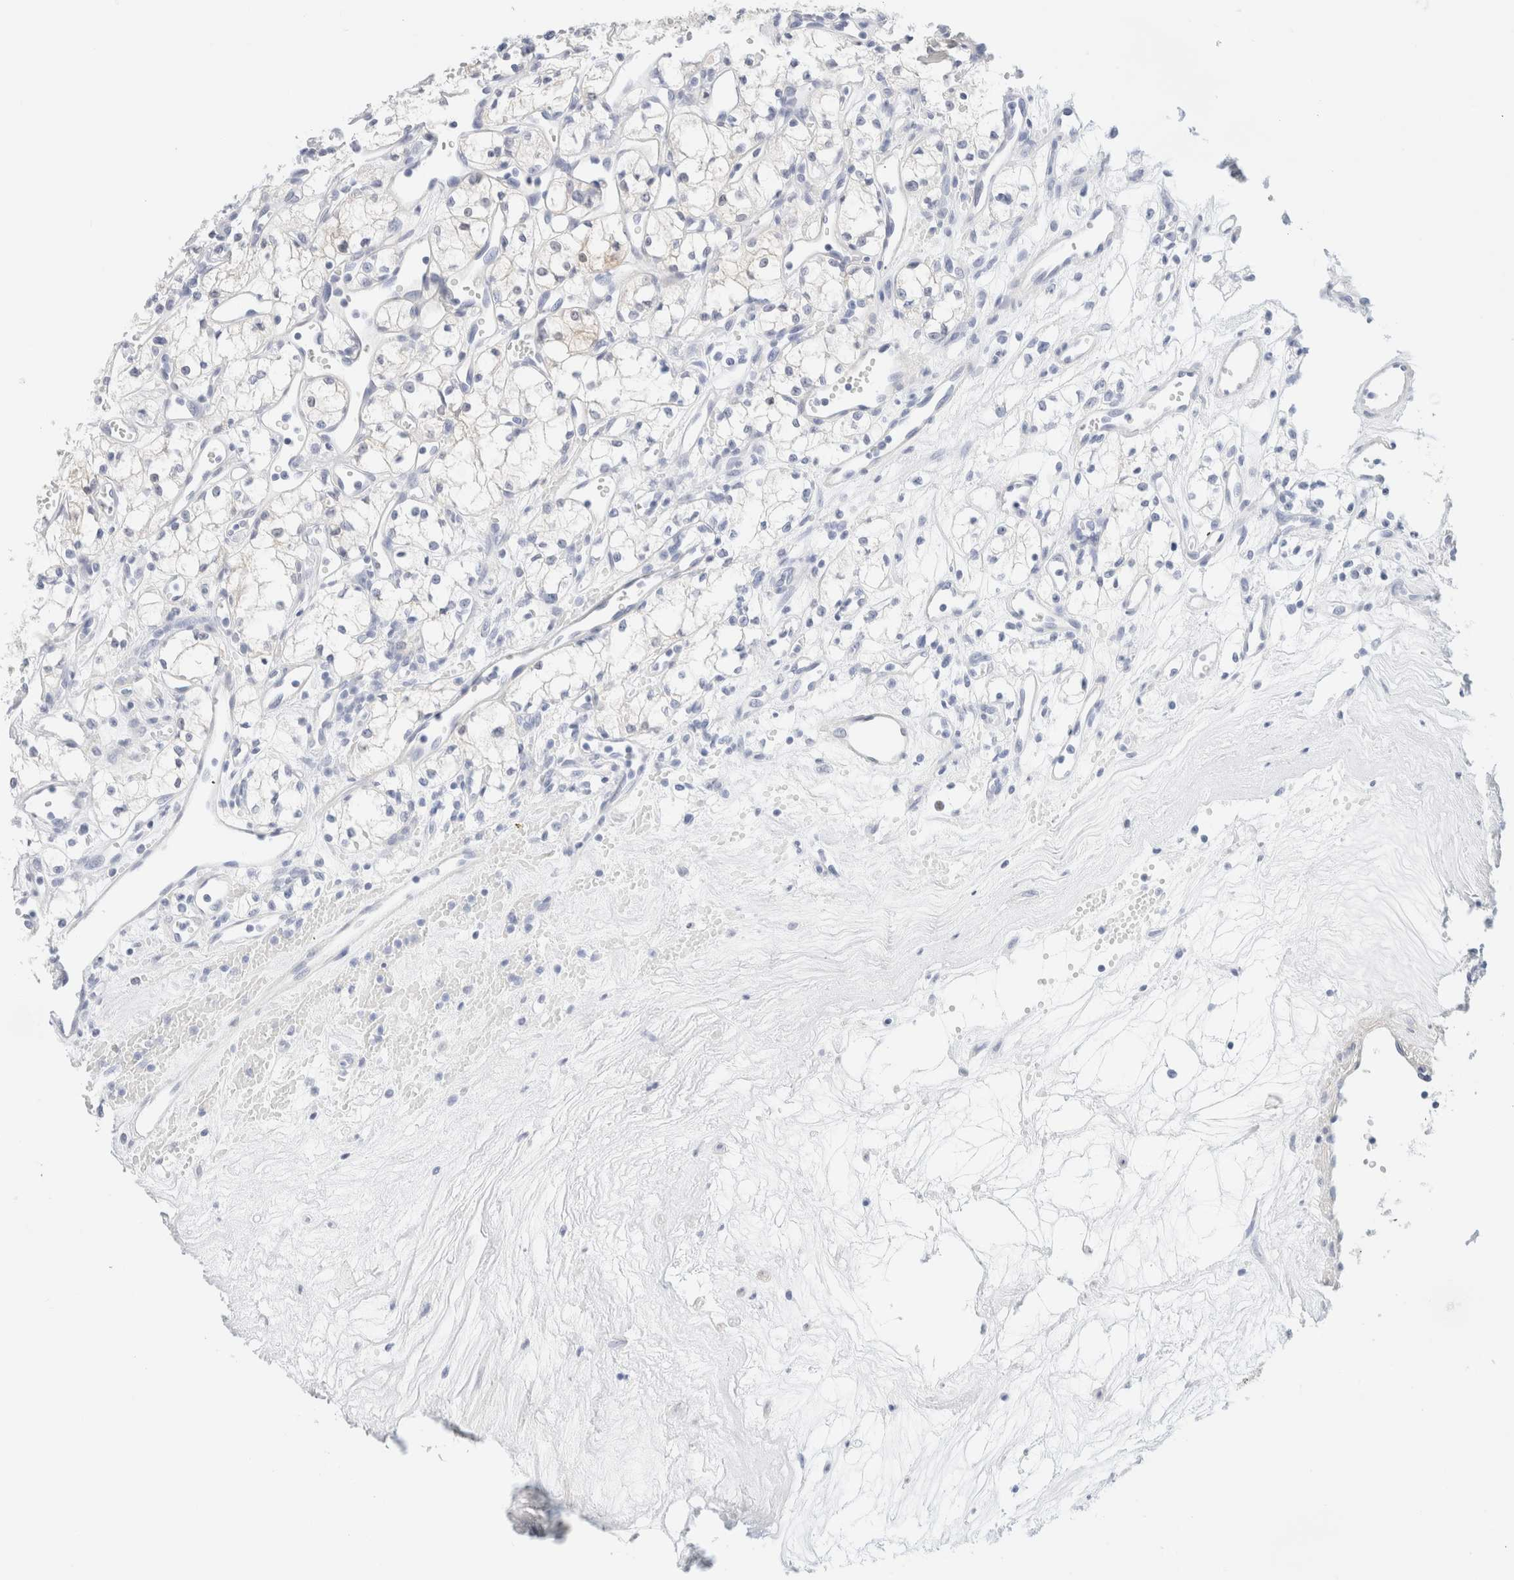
{"staining": {"intensity": "negative", "quantity": "none", "location": "none"}, "tissue": "renal cancer", "cell_type": "Tumor cells", "image_type": "cancer", "snomed": [{"axis": "morphology", "description": "Adenocarcinoma, NOS"}, {"axis": "topography", "description": "Kidney"}], "caption": "Immunohistochemistry (IHC) image of human renal adenocarcinoma stained for a protein (brown), which reveals no staining in tumor cells. (Stains: DAB IHC with hematoxylin counter stain, Microscopy: brightfield microscopy at high magnification).", "gene": "DPYS", "patient": {"sex": "male", "age": 59}}